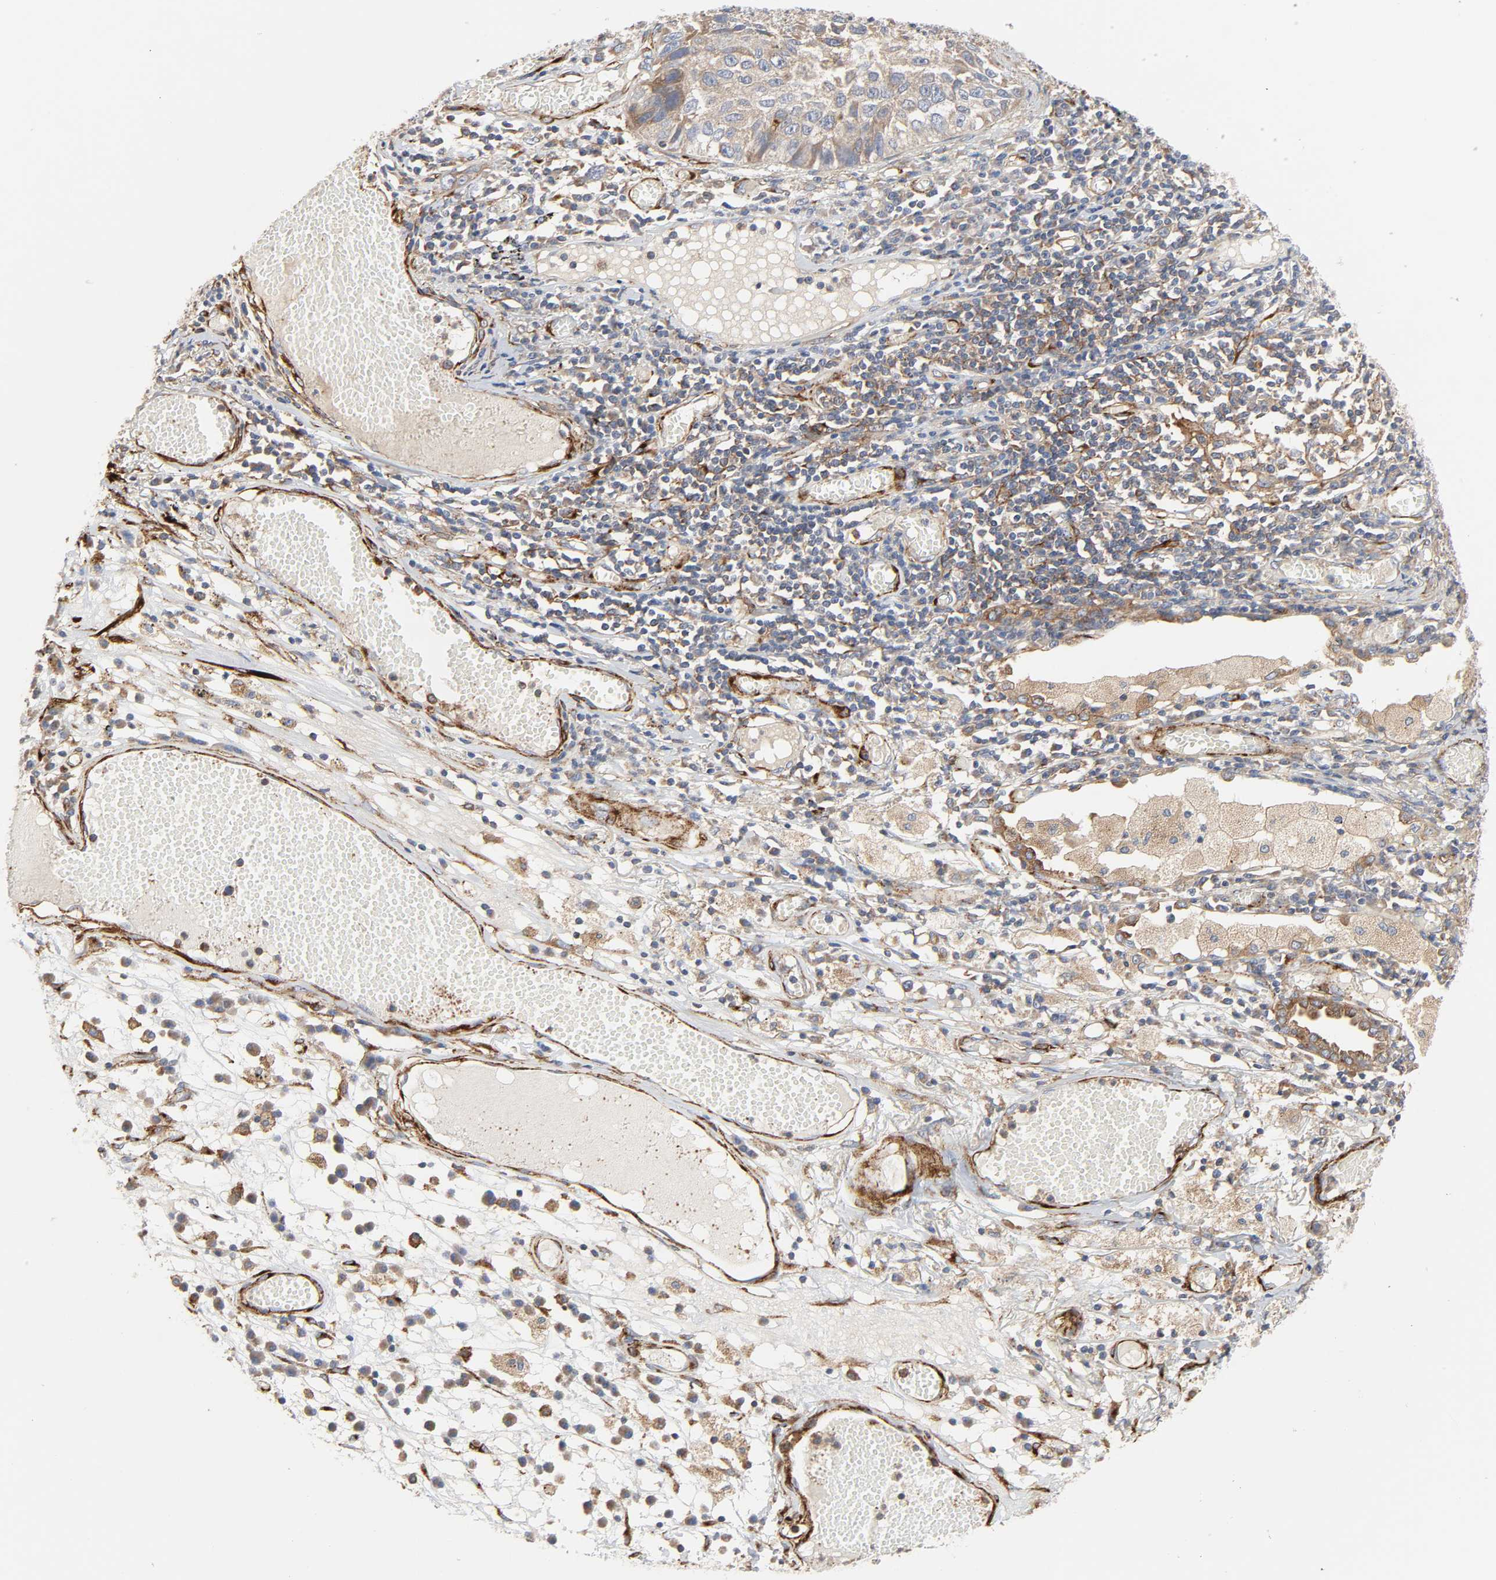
{"staining": {"intensity": "weak", "quantity": ">75%", "location": "cytoplasmic/membranous"}, "tissue": "lung cancer", "cell_type": "Tumor cells", "image_type": "cancer", "snomed": [{"axis": "morphology", "description": "Squamous cell carcinoma, NOS"}, {"axis": "topography", "description": "Lung"}], "caption": "Weak cytoplasmic/membranous expression for a protein is present in approximately >75% of tumor cells of lung cancer (squamous cell carcinoma) using immunohistochemistry (IHC).", "gene": "ARHGAP1", "patient": {"sex": "male", "age": 71}}